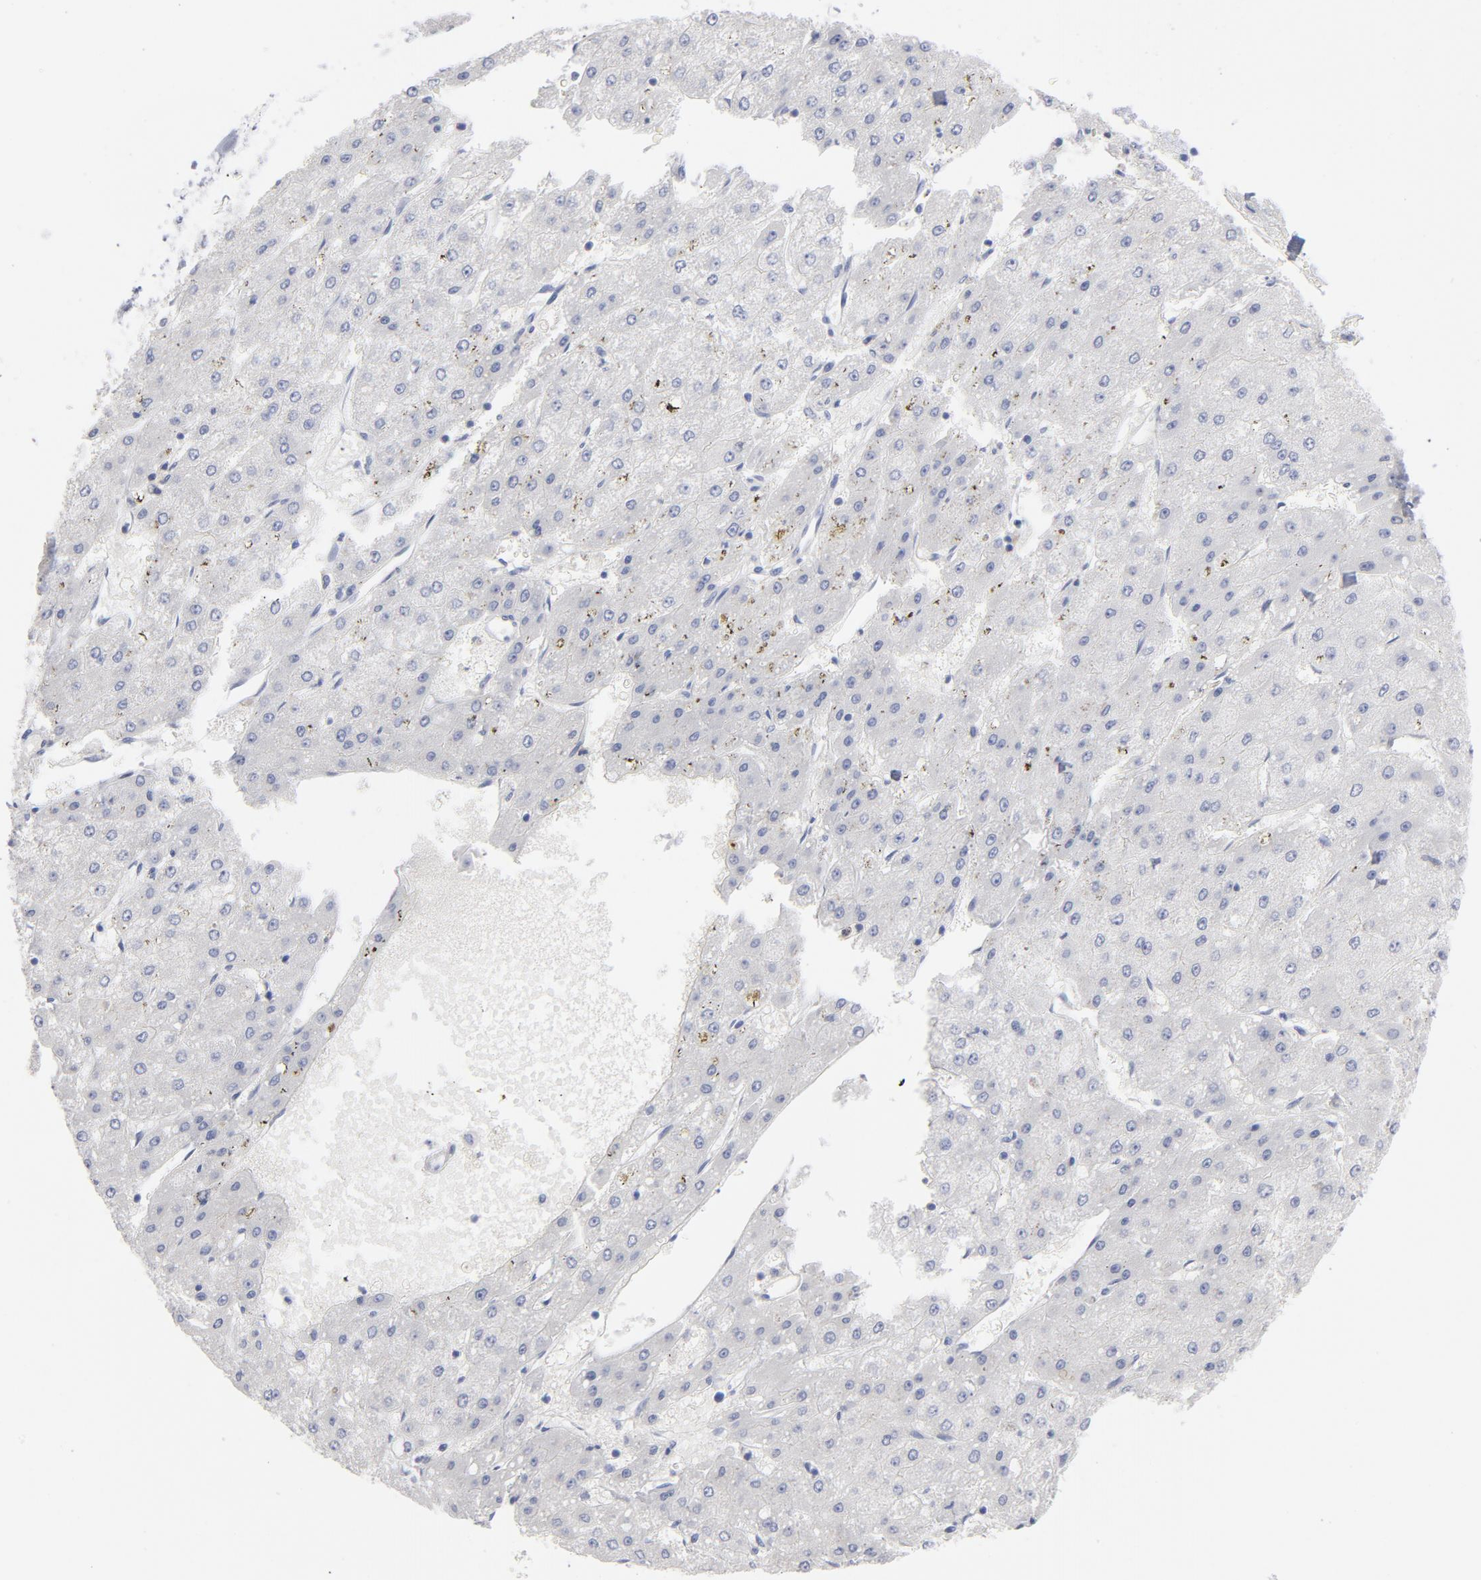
{"staining": {"intensity": "negative", "quantity": "none", "location": "none"}, "tissue": "liver cancer", "cell_type": "Tumor cells", "image_type": "cancer", "snomed": [{"axis": "morphology", "description": "Carcinoma, Hepatocellular, NOS"}, {"axis": "topography", "description": "Liver"}], "caption": "Immunohistochemistry micrograph of neoplastic tissue: human liver hepatocellular carcinoma stained with DAB (3,3'-diaminobenzidine) reveals no significant protein positivity in tumor cells.", "gene": "P2RY8", "patient": {"sex": "female", "age": 52}}